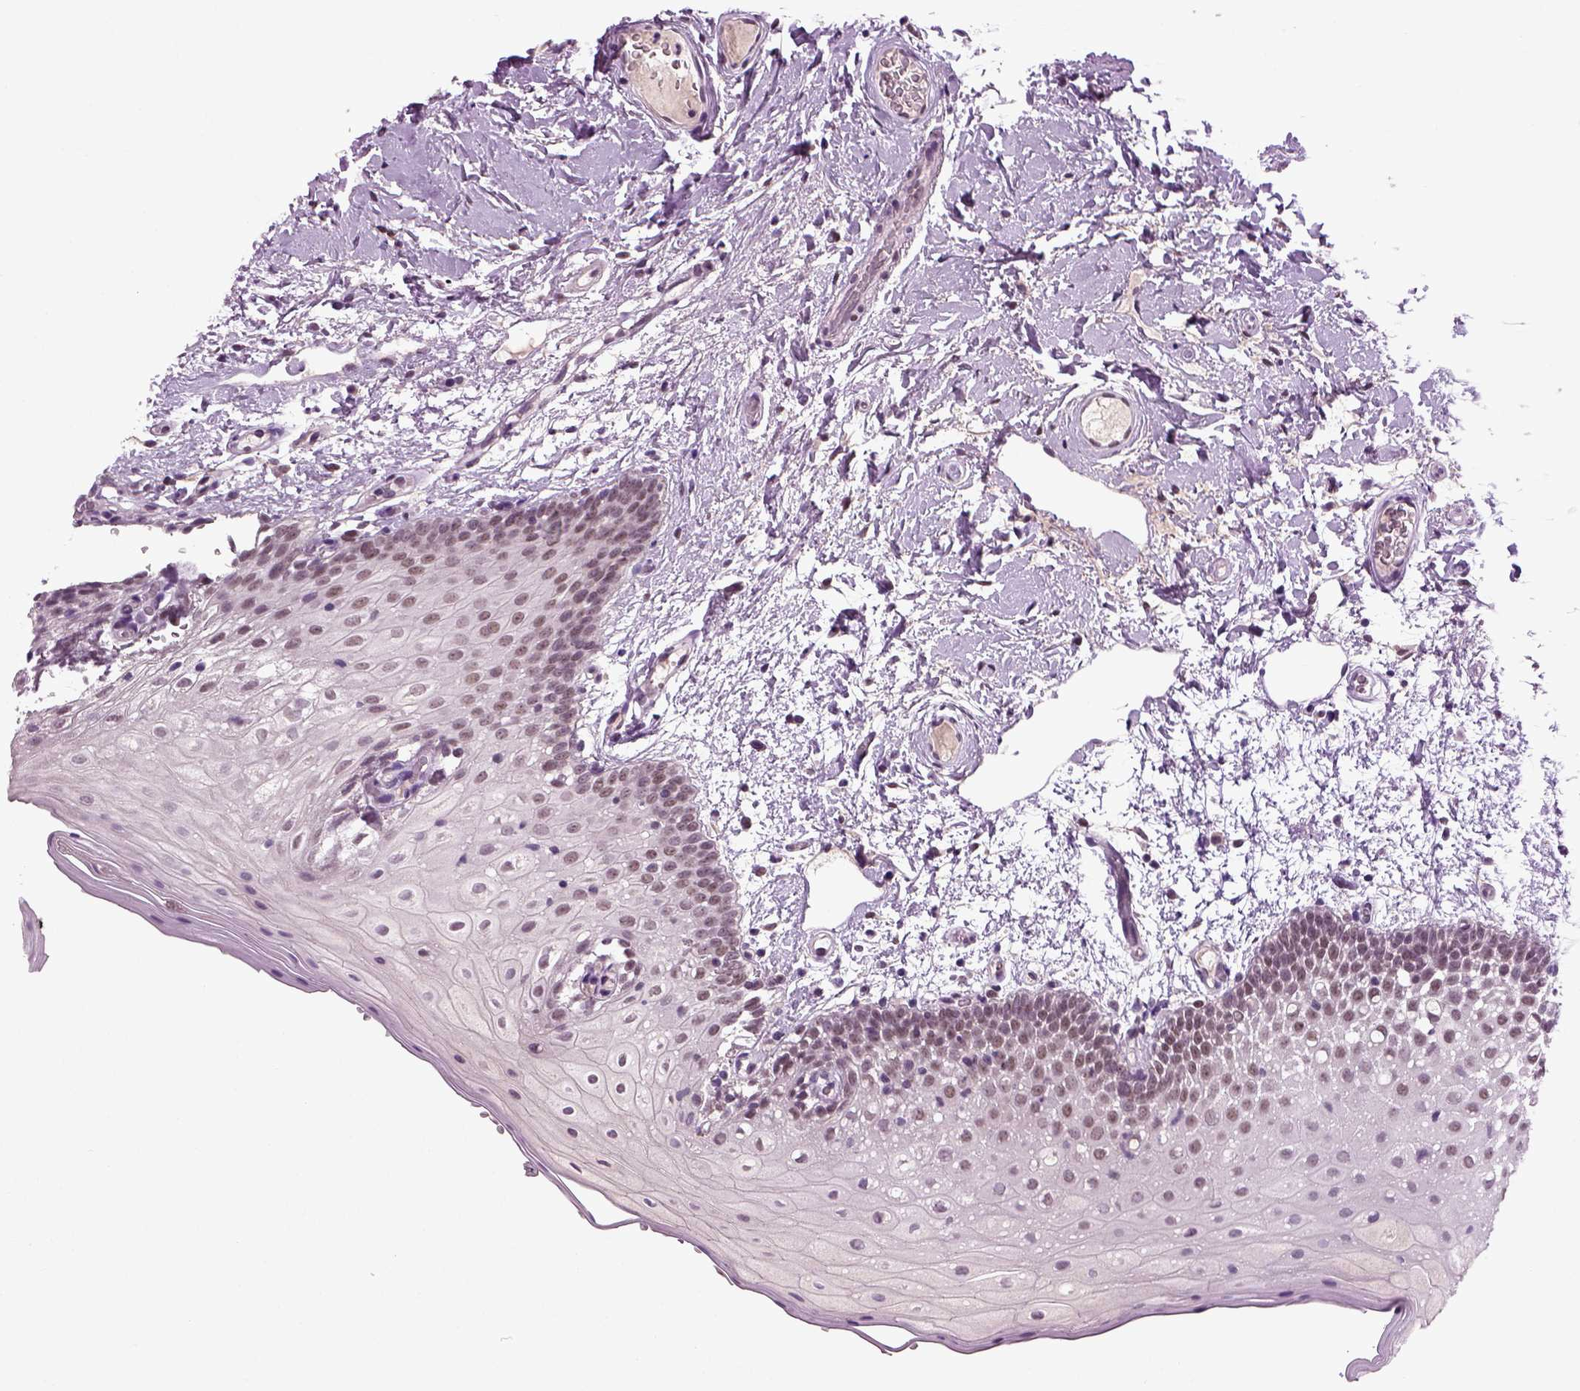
{"staining": {"intensity": "moderate", "quantity": "<25%", "location": "nuclear"}, "tissue": "oral mucosa", "cell_type": "Squamous epithelial cells", "image_type": "normal", "snomed": [{"axis": "morphology", "description": "Normal tissue, NOS"}, {"axis": "morphology", "description": "Squamous cell carcinoma, NOS"}, {"axis": "topography", "description": "Oral tissue"}, {"axis": "topography", "description": "Head-Neck"}], "caption": "A high-resolution photomicrograph shows immunohistochemistry (IHC) staining of benign oral mucosa, which displays moderate nuclear positivity in about <25% of squamous epithelial cells.", "gene": "RCOR3", "patient": {"sex": "male", "age": 69}}